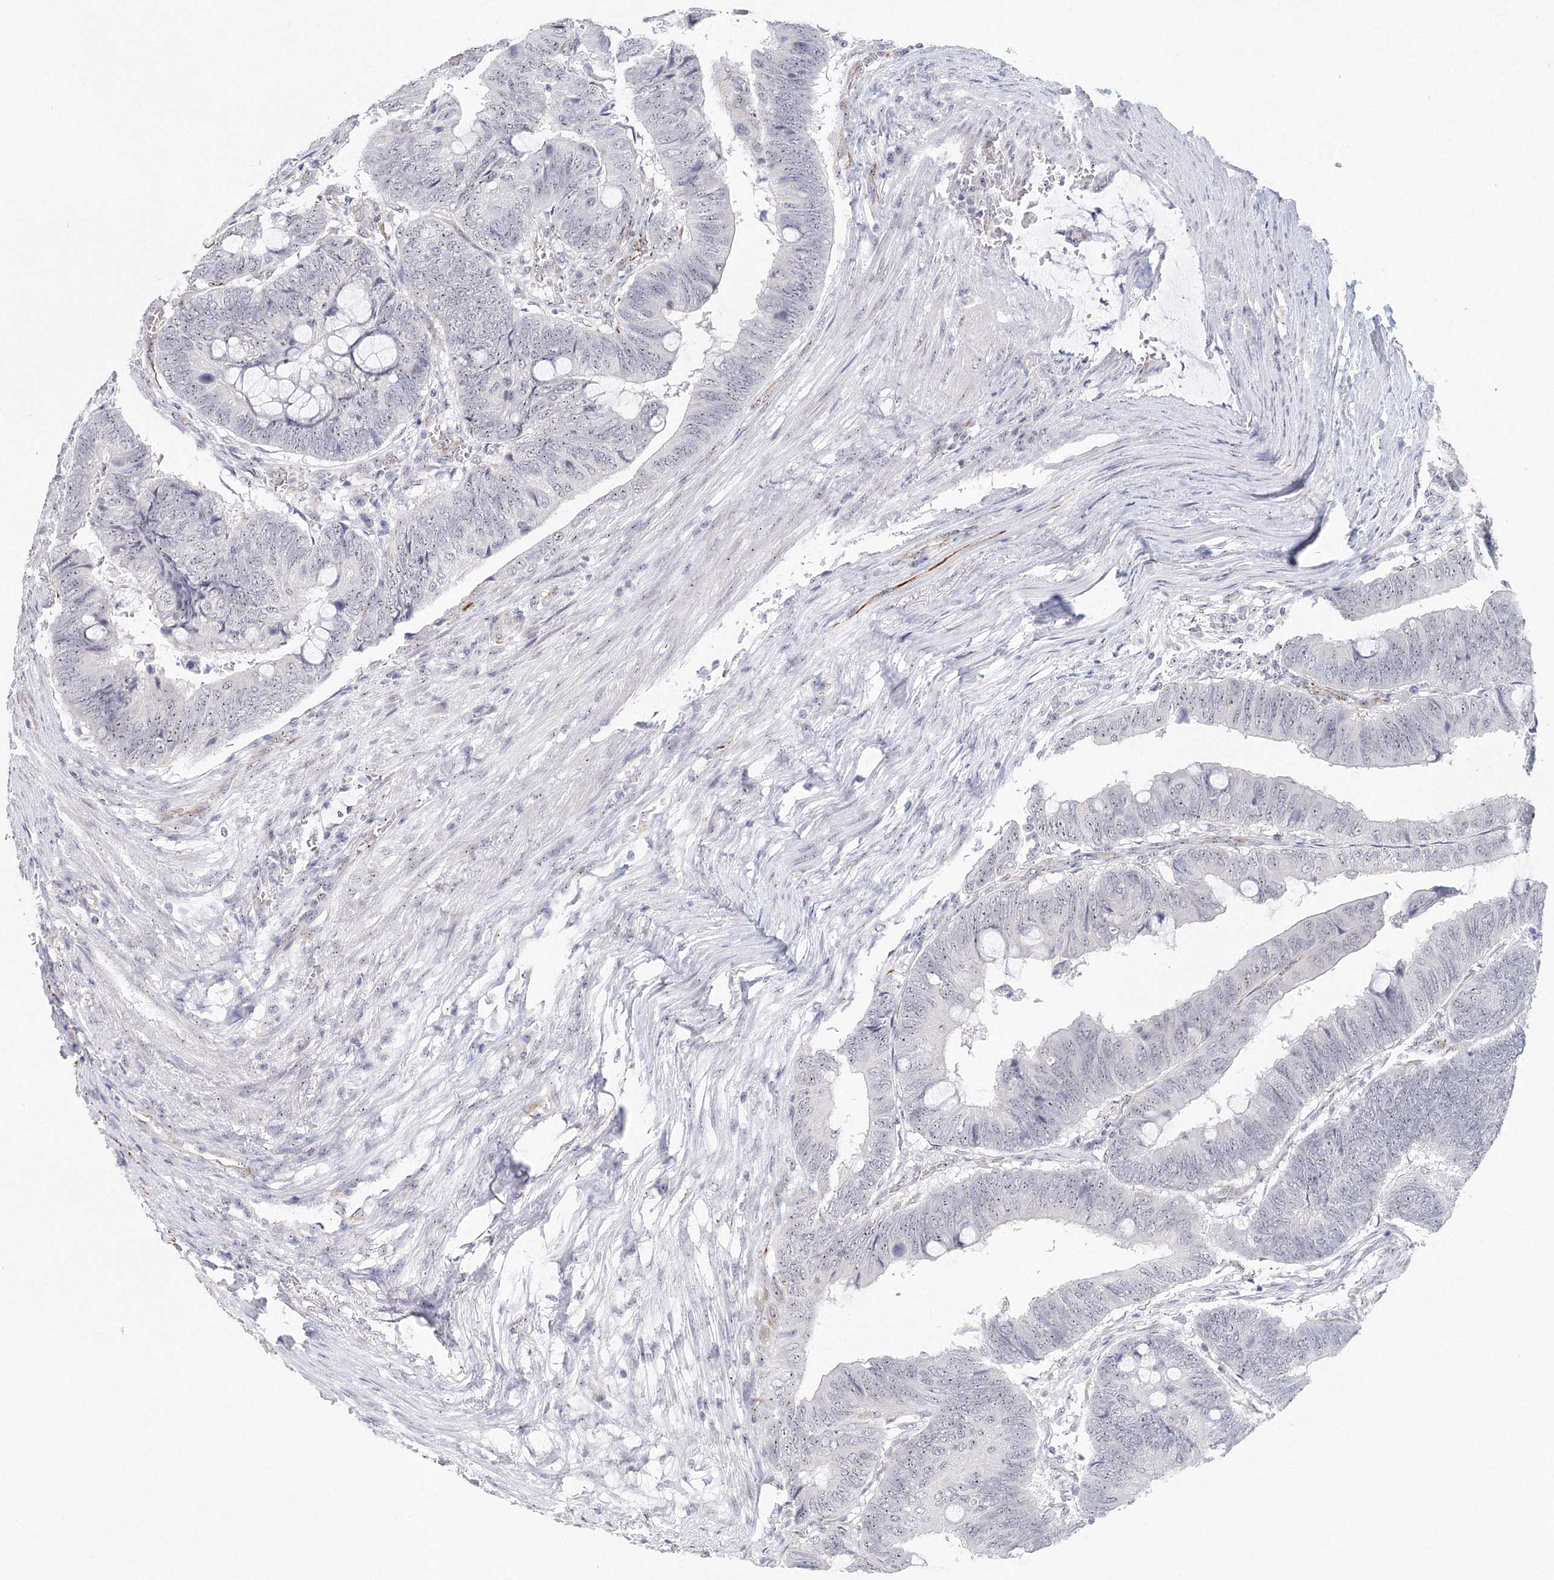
{"staining": {"intensity": "negative", "quantity": "none", "location": "none"}, "tissue": "colorectal cancer", "cell_type": "Tumor cells", "image_type": "cancer", "snomed": [{"axis": "morphology", "description": "Normal tissue, NOS"}, {"axis": "morphology", "description": "Adenocarcinoma, NOS"}, {"axis": "topography", "description": "Rectum"}, {"axis": "topography", "description": "Peripheral nerve tissue"}], "caption": "A high-resolution image shows immunohistochemistry staining of colorectal cancer (adenocarcinoma), which shows no significant positivity in tumor cells.", "gene": "SIRT7", "patient": {"sex": "male", "age": 92}}